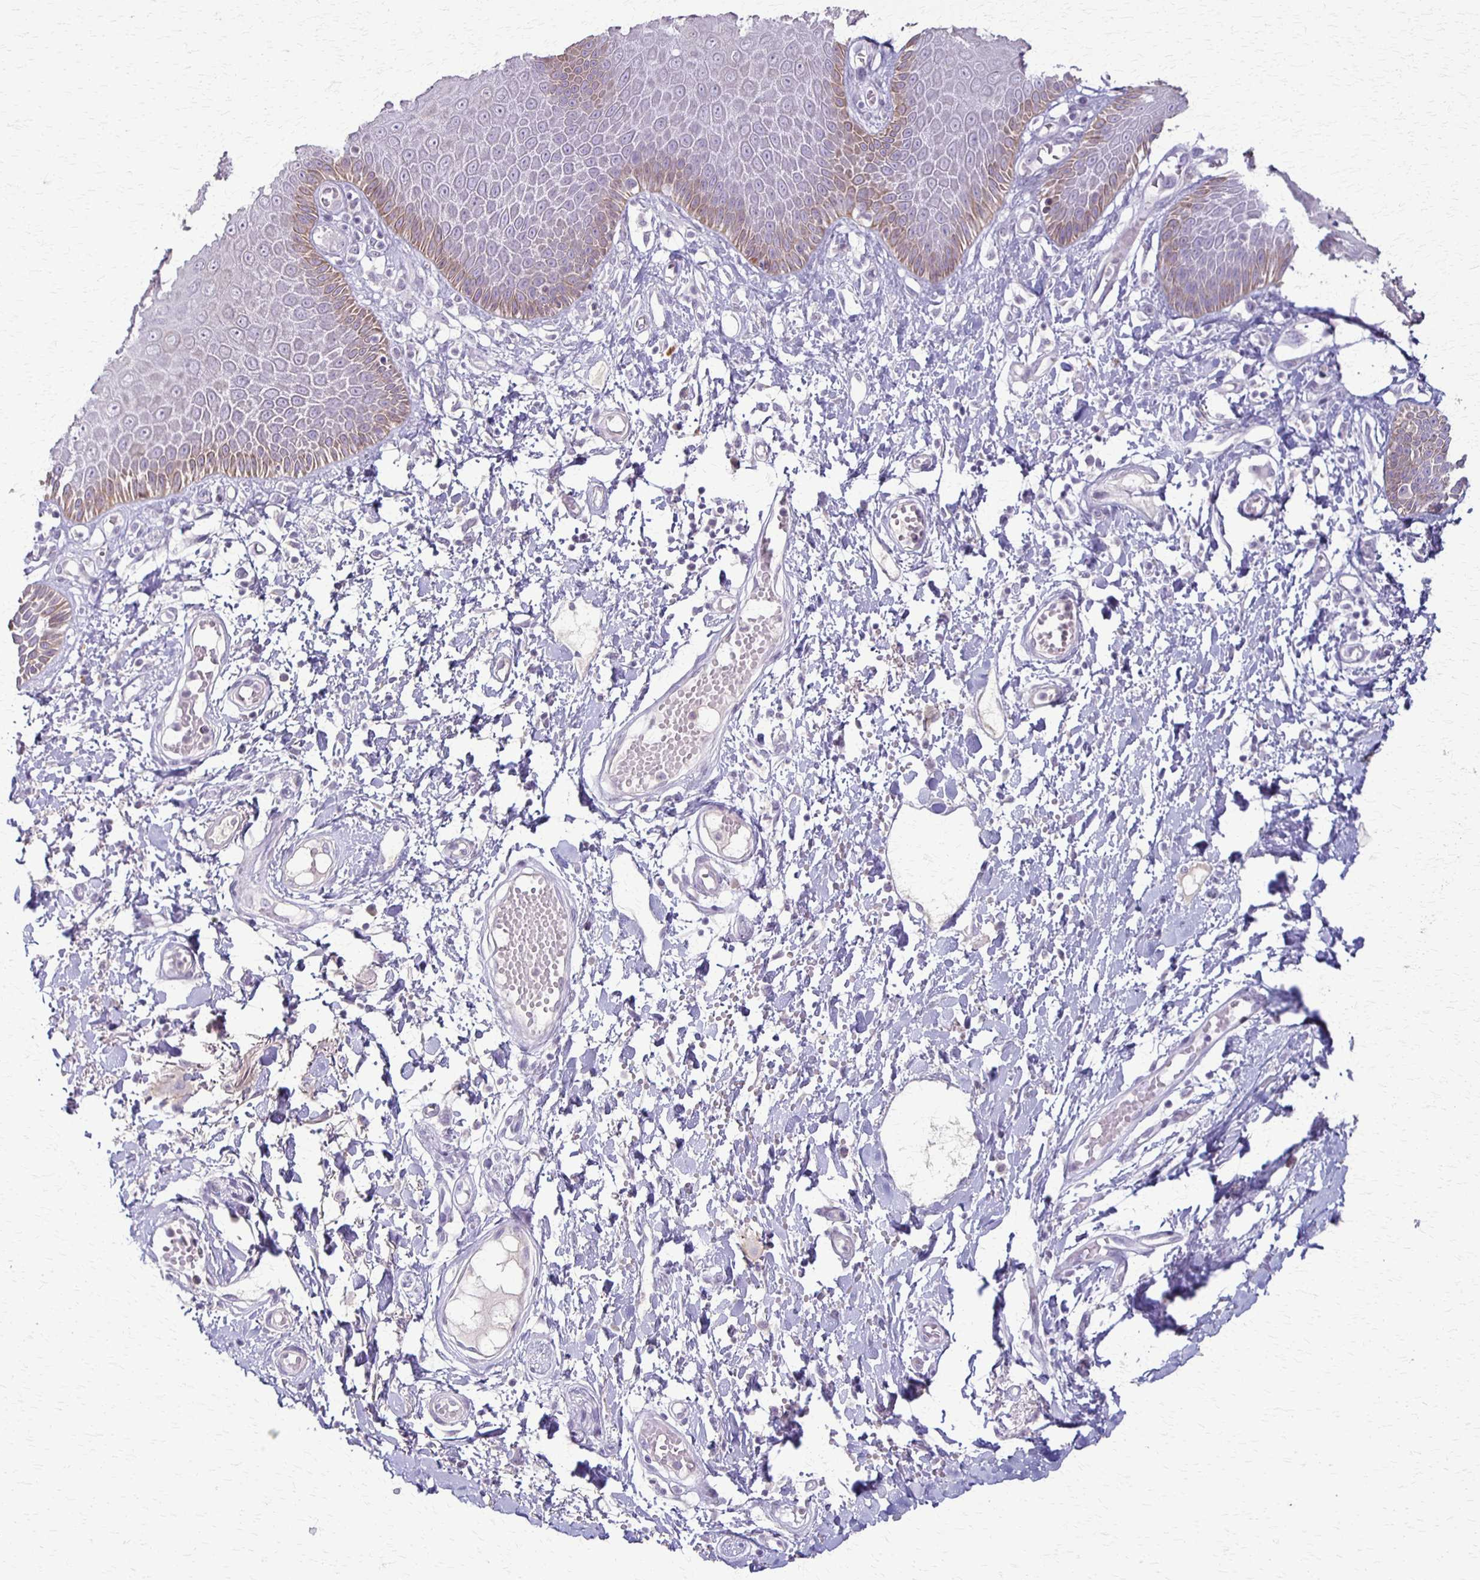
{"staining": {"intensity": "moderate", "quantity": "25%-75%", "location": "cytoplasmic/membranous"}, "tissue": "skin", "cell_type": "Epidermal cells", "image_type": "normal", "snomed": [{"axis": "morphology", "description": "Normal tissue, NOS"}, {"axis": "topography", "description": "Anal"}, {"axis": "topography", "description": "Peripheral nerve tissue"}], "caption": "Skin stained with immunohistochemistry (IHC) displays moderate cytoplasmic/membranous staining in about 25%-75% of epidermal cells.", "gene": "SLC35E2B", "patient": {"sex": "male", "age": 78}}